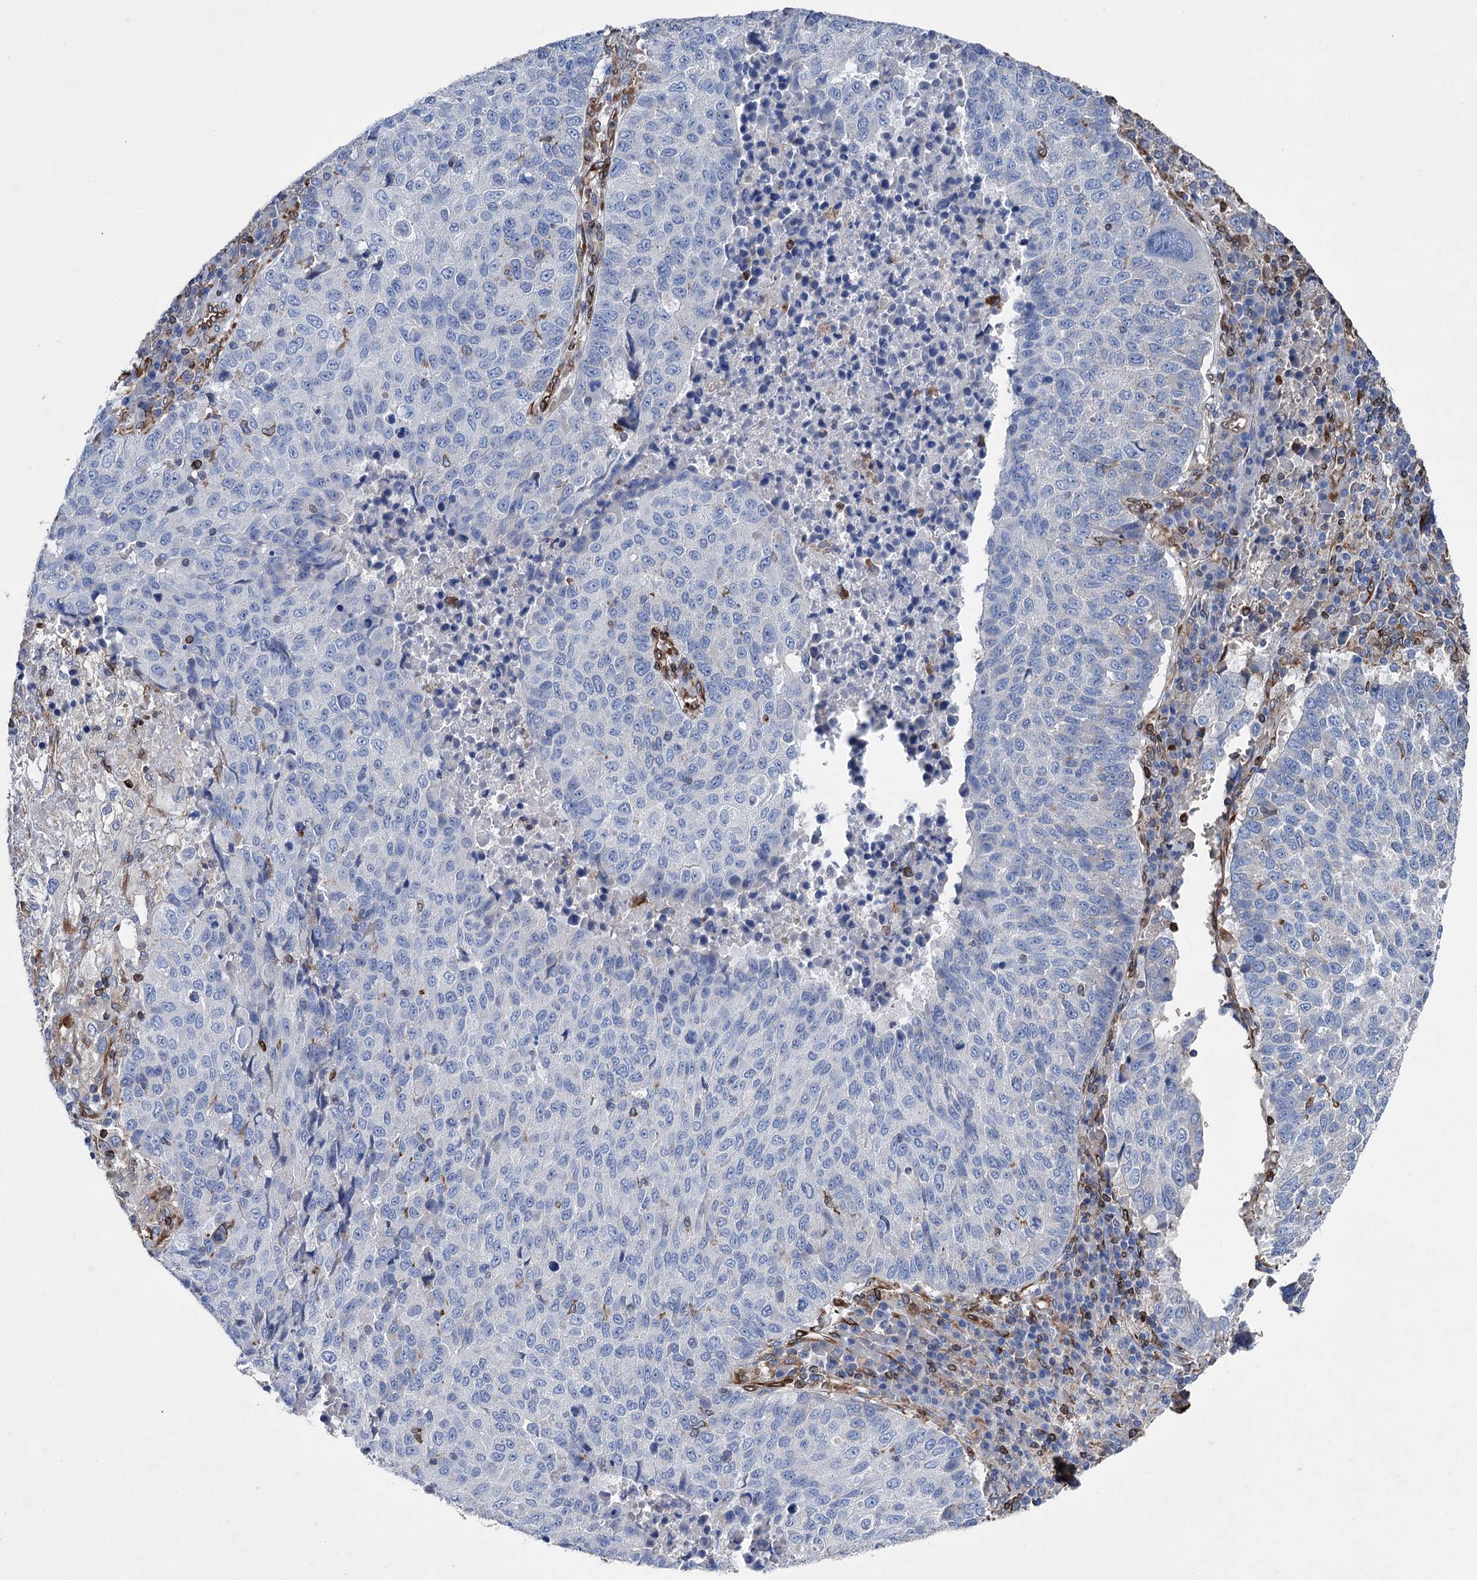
{"staining": {"intensity": "negative", "quantity": "none", "location": "none"}, "tissue": "lung cancer", "cell_type": "Tumor cells", "image_type": "cancer", "snomed": [{"axis": "morphology", "description": "Squamous cell carcinoma, NOS"}, {"axis": "topography", "description": "Lung"}], "caption": "DAB immunohistochemical staining of human lung cancer shows no significant staining in tumor cells.", "gene": "STING1", "patient": {"sex": "male", "age": 73}}